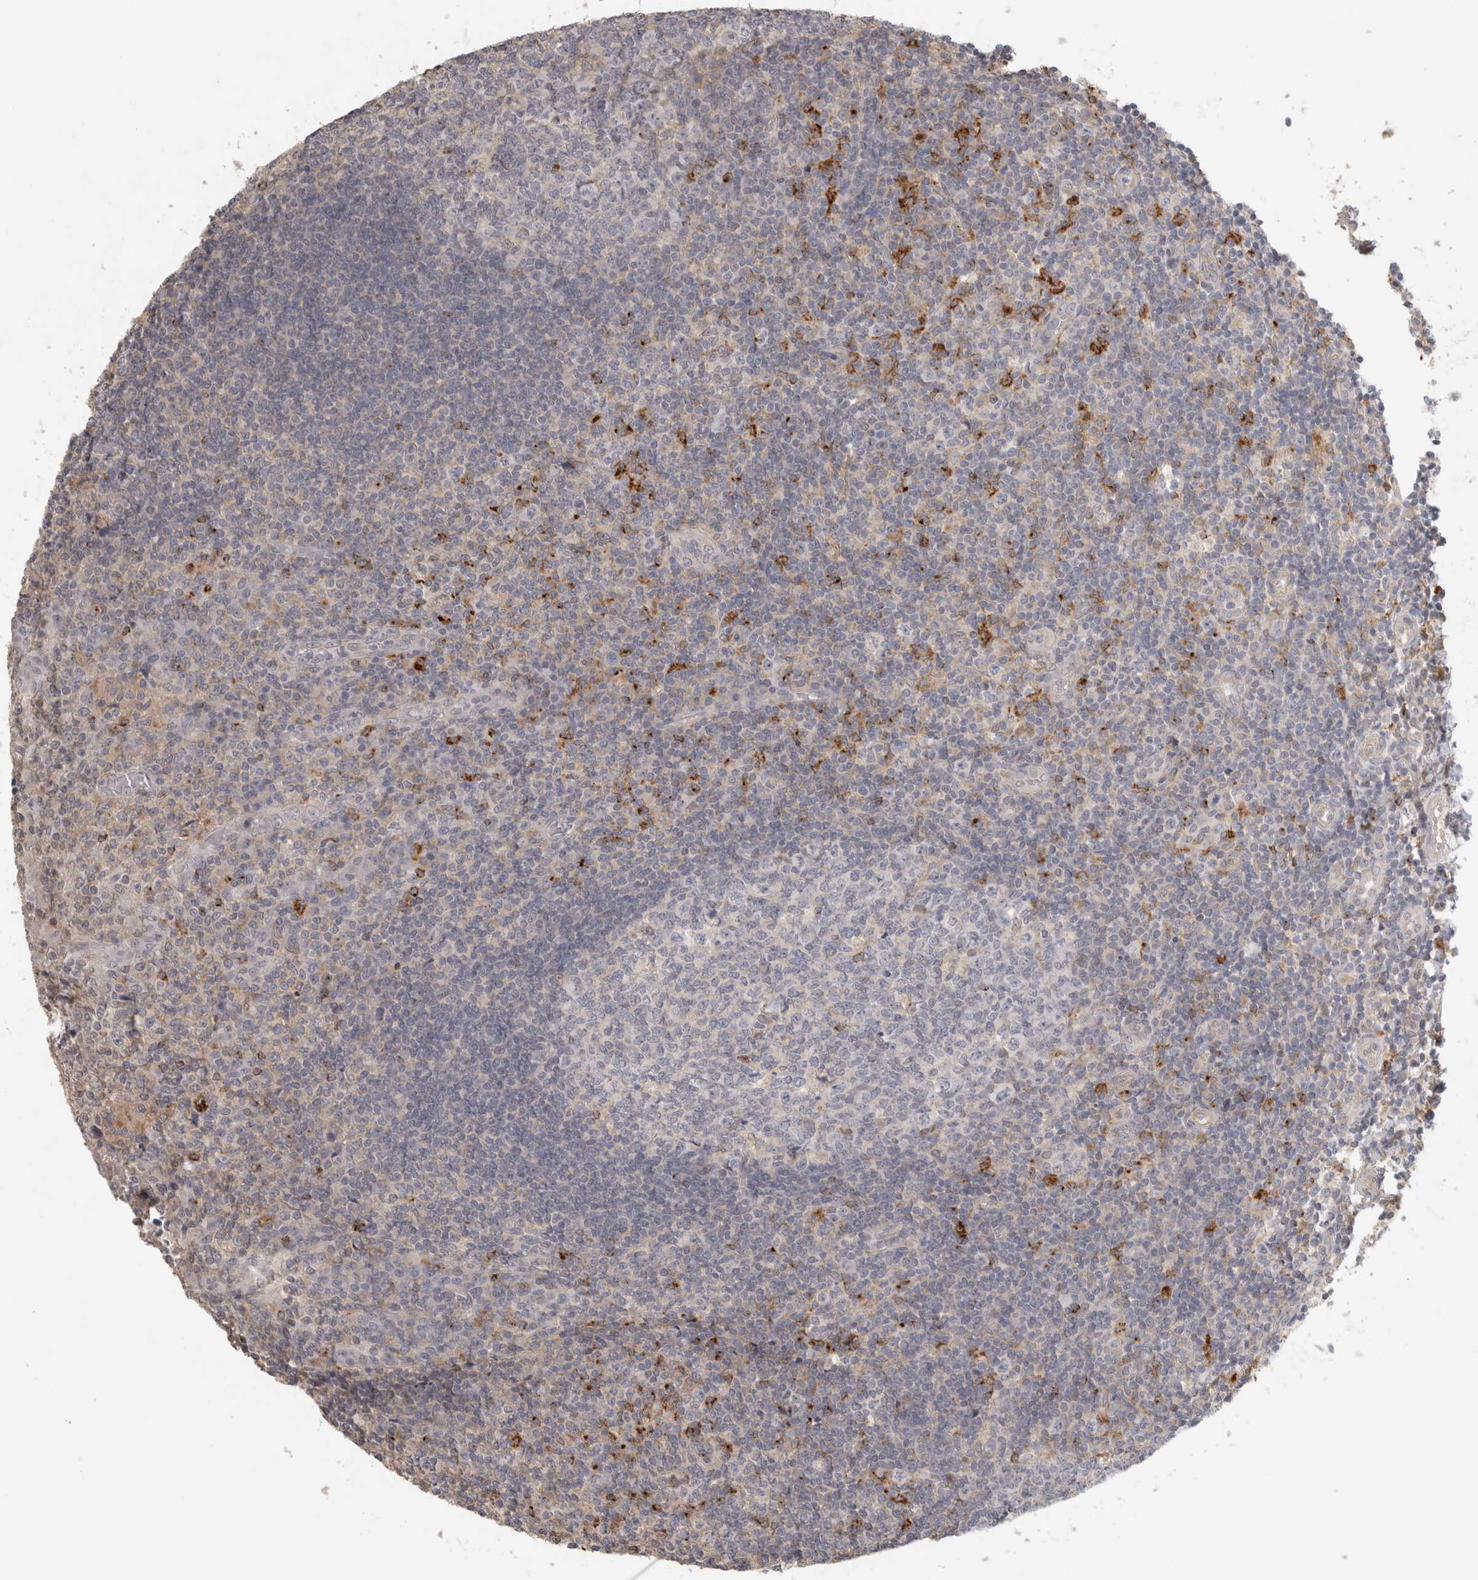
{"staining": {"intensity": "negative", "quantity": "none", "location": "none"}, "tissue": "tonsil", "cell_type": "Germinal center cells", "image_type": "normal", "snomed": [{"axis": "morphology", "description": "Normal tissue, NOS"}, {"axis": "topography", "description": "Tonsil"}], "caption": "There is no significant positivity in germinal center cells of tonsil. The staining was performed using DAB (3,3'-diaminobenzidine) to visualize the protein expression in brown, while the nuclei were stained in blue with hematoxylin (Magnification: 20x).", "gene": "HAVCR2", "patient": {"sex": "female", "age": 19}}